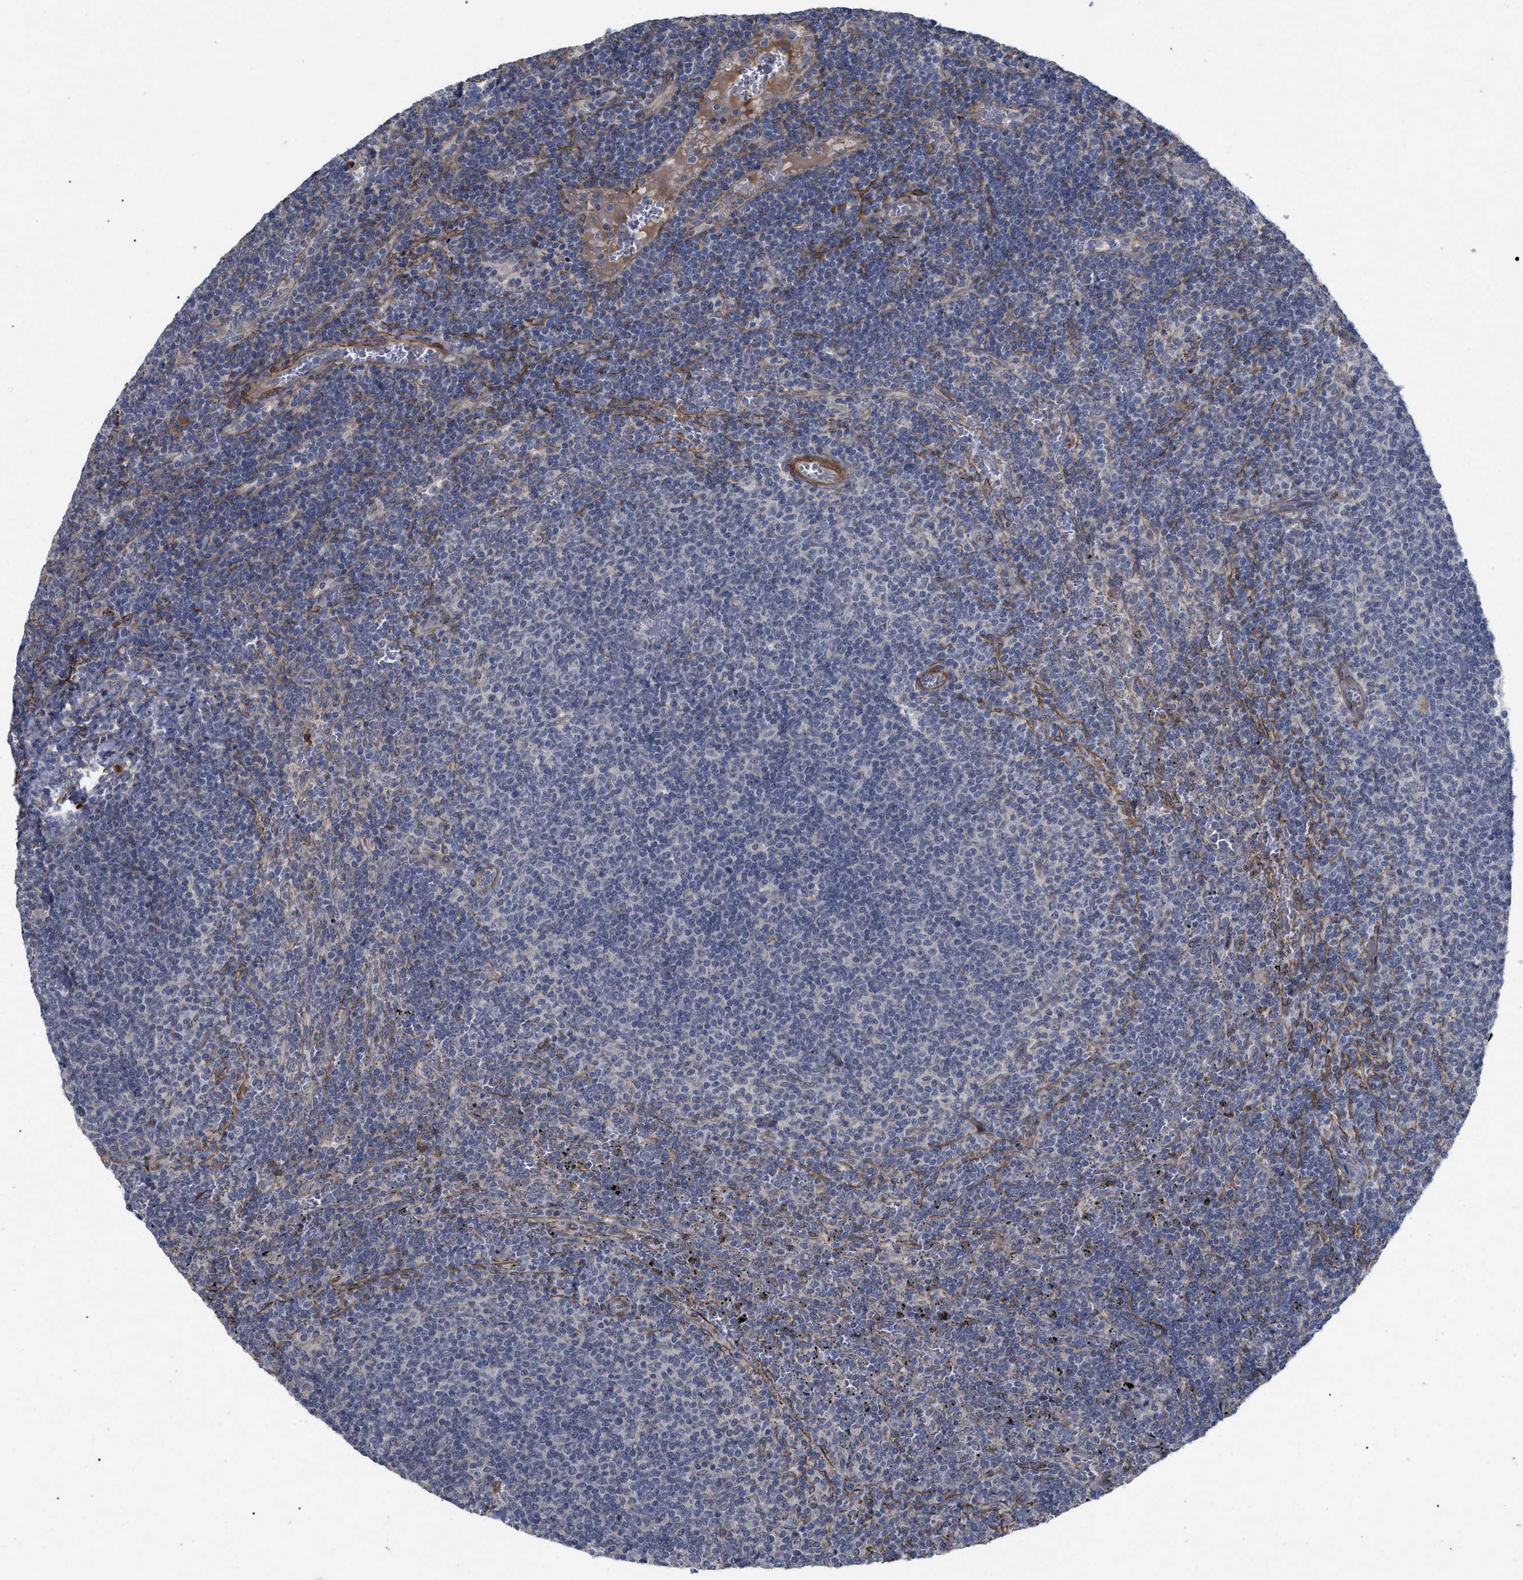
{"staining": {"intensity": "negative", "quantity": "none", "location": "none"}, "tissue": "lymphoma", "cell_type": "Tumor cells", "image_type": "cancer", "snomed": [{"axis": "morphology", "description": "Malignant lymphoma, non-Hodgkin's type, Low grade"}, {"axis": "topography", "description": "Spleen"}], "caption": "Immunohistochemical staining of human lymphoma shows no significant staining in tumor cells.", "gene": "ST6GALNAC6", "patient": {"sex": "female", "age": 50}}